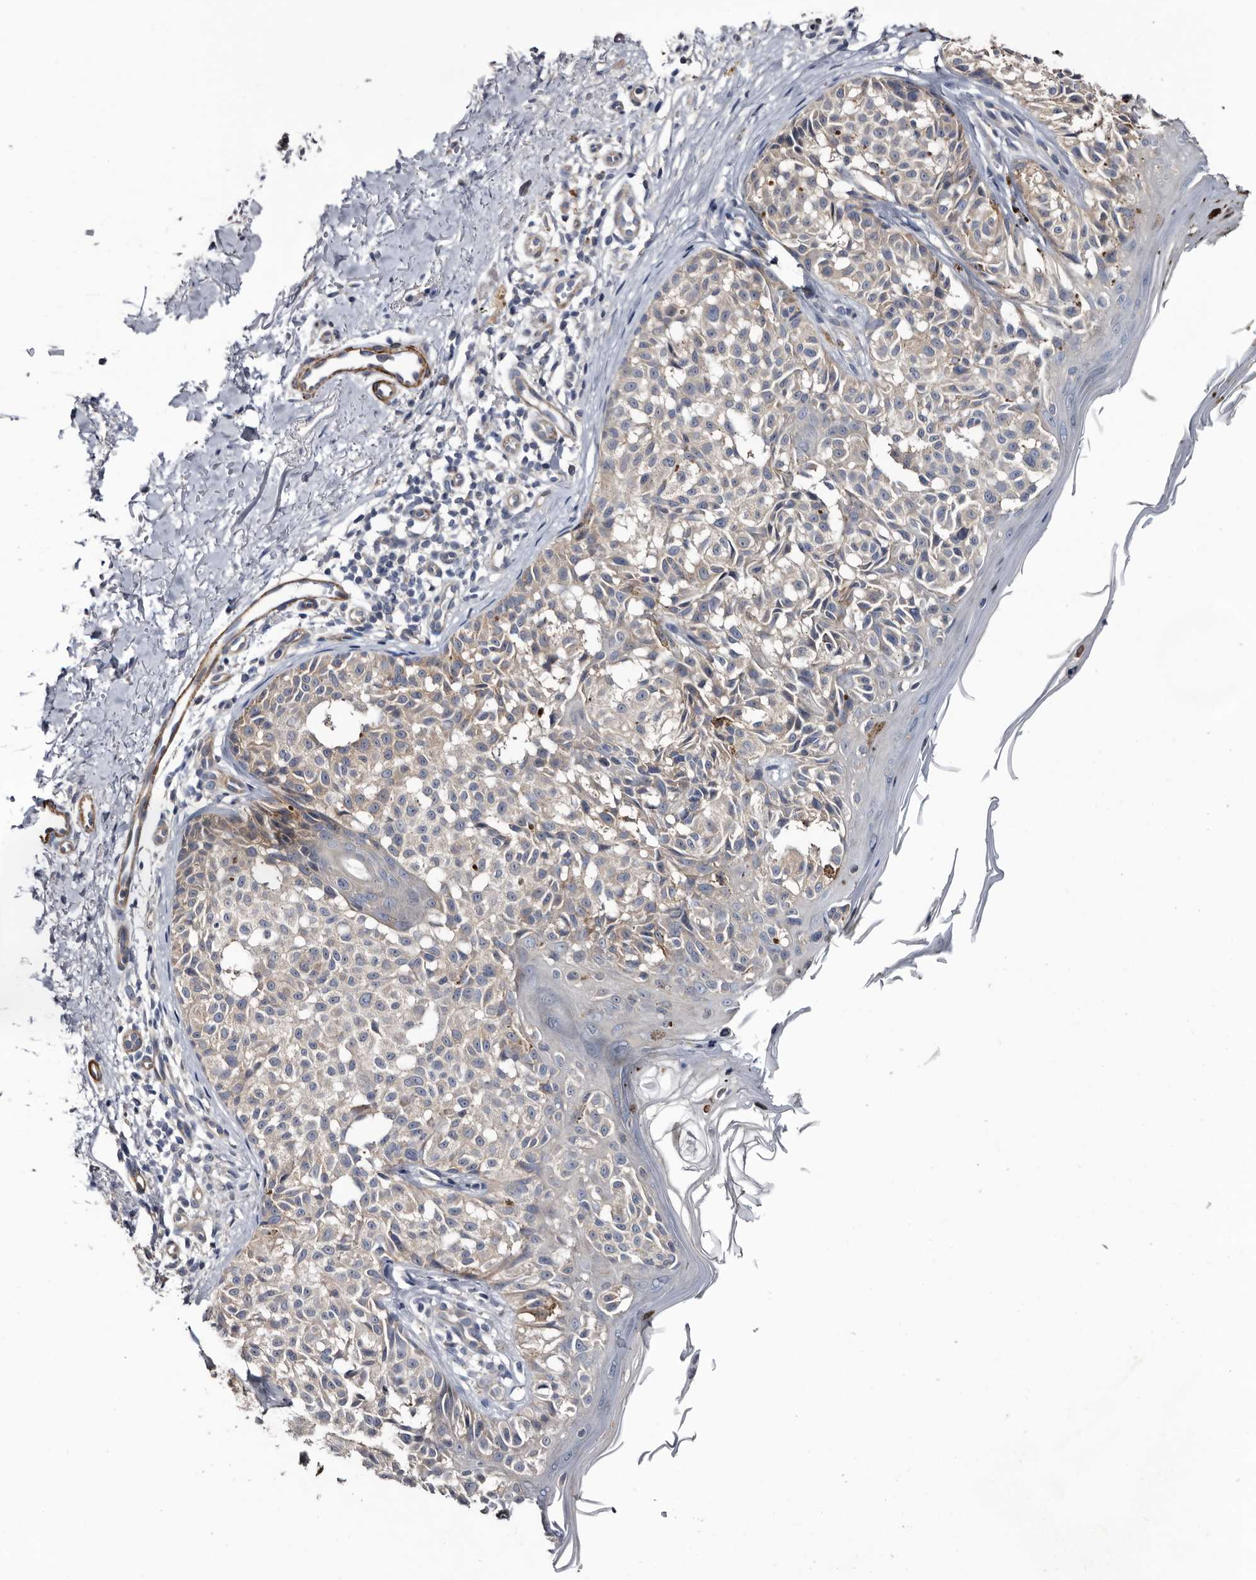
{"staining": {"intensity": "weak", "quantity": "<25%", "location": "cytoplasmic/membranous"}, "tissue": "melanoma", "cell_type": "Tumor cells", "image_type": "cancer", "snomed": [{"axis": "morphology", "description": "Malignant melanoma, NOS"}, {"axis": "topography", "description": "Skin"}], "caption": "Tumor cells show no significant staining in malignant melanoma.", "gene": "IARS1", "patient": {"sex": "female", "age": 50}}